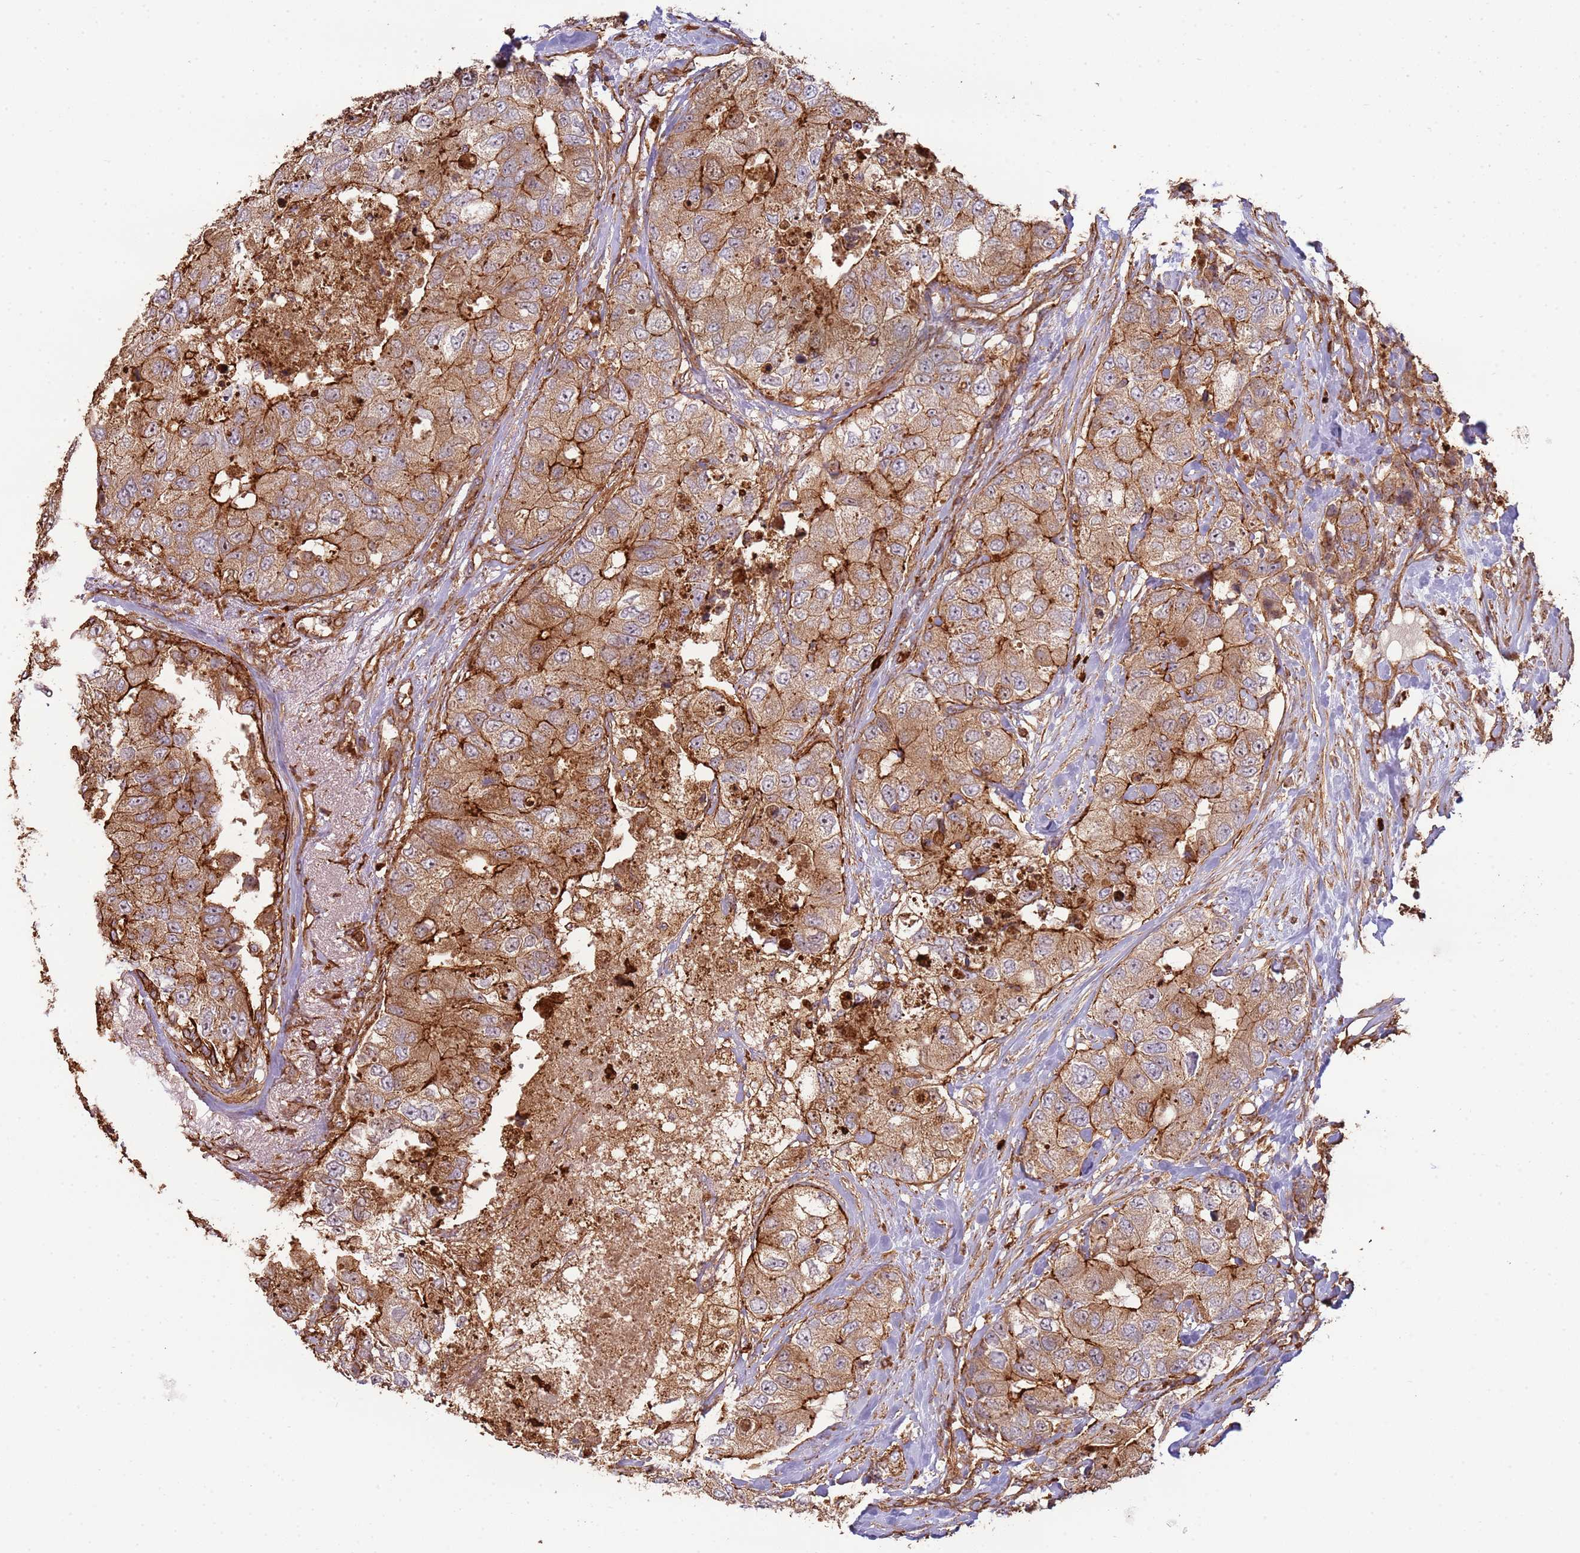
{"staining": {"intensity": "strong", "quantity": ">75%", "location": "cytoplasmic/membranous"}, "tissue": "breast cancer", "cell_type": "Tumor cells", "image_type": "cancer", "snomed": [{"axis": "morphology", "description": "Duct carcinoma"}, {"axis": "topography", "description": "Breast"}], "caption": "Protein analysis of breast infiltrating ductal carcinoma tissue shows strong cytoplasmic/membranous expression in about >75% of tumor cells.", "gene": "NDUFAF4", "patient": {"sex": "female", "age": 62}}